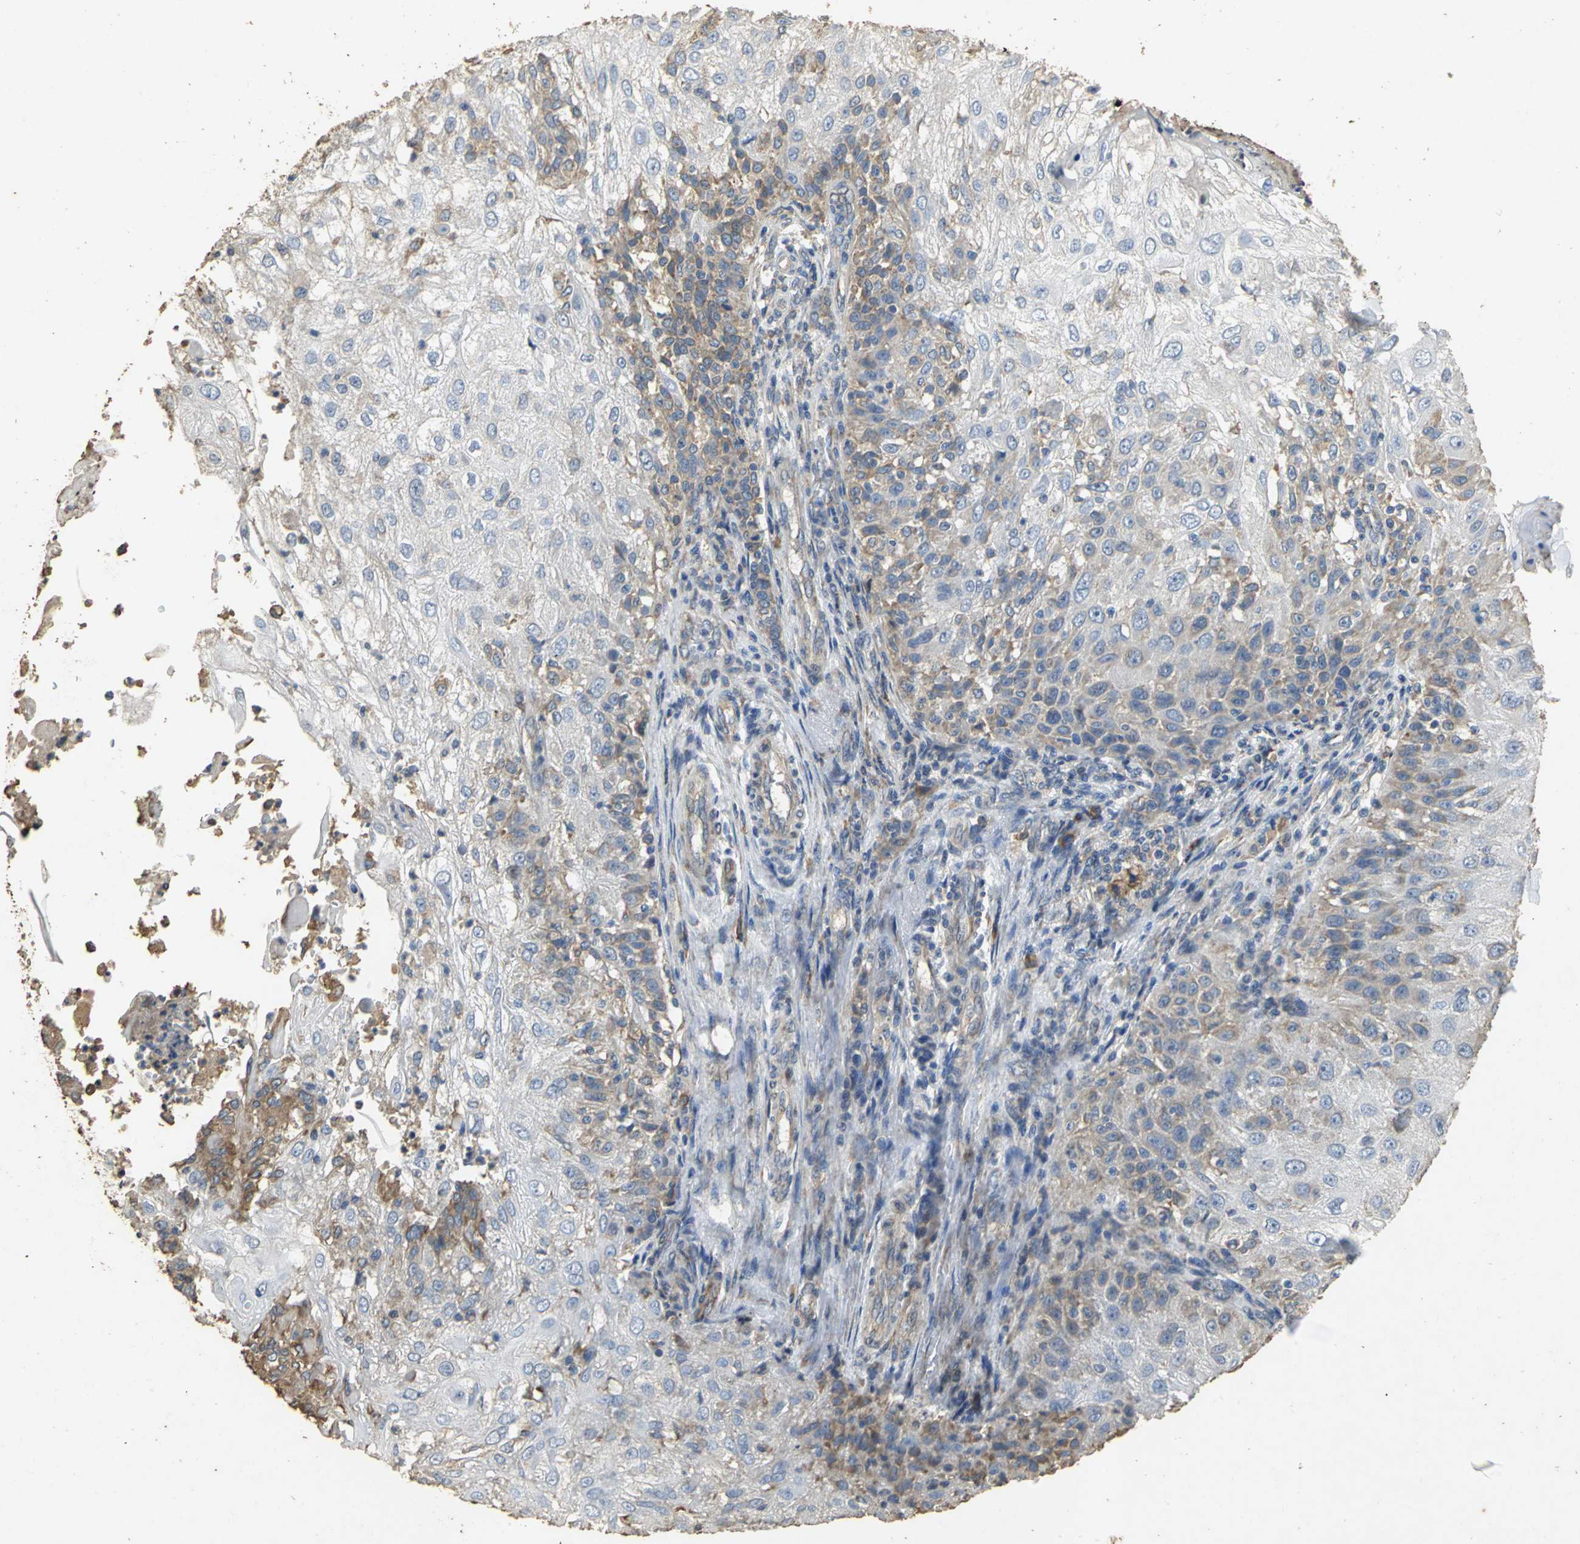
{"staining": {"intensity": "weak", "quantity": "25%-75%", "location": "cytoplasmic/membranous"}, "tissue": "skin cancer", "cell_type": "Tumor cells", "image_type": "cancer", "snomed": [{"axis": "morphology", "description": "Normal tissue, NOS"}, {"axis": "morphology", "description": "Squamous cell carcinoma, NOS"}, {"axis": "topography", "description": "Skin"}], "caption": "A high-resolution photomicrograph shows IHC staining of squamous cell carcinoma (skin), which displays weak cytoplasmic/membranous staining in approximately 25%-75% of tumor cells.", "gene": "ACSL4", "patient": {"sex": "female", "age": 83}}